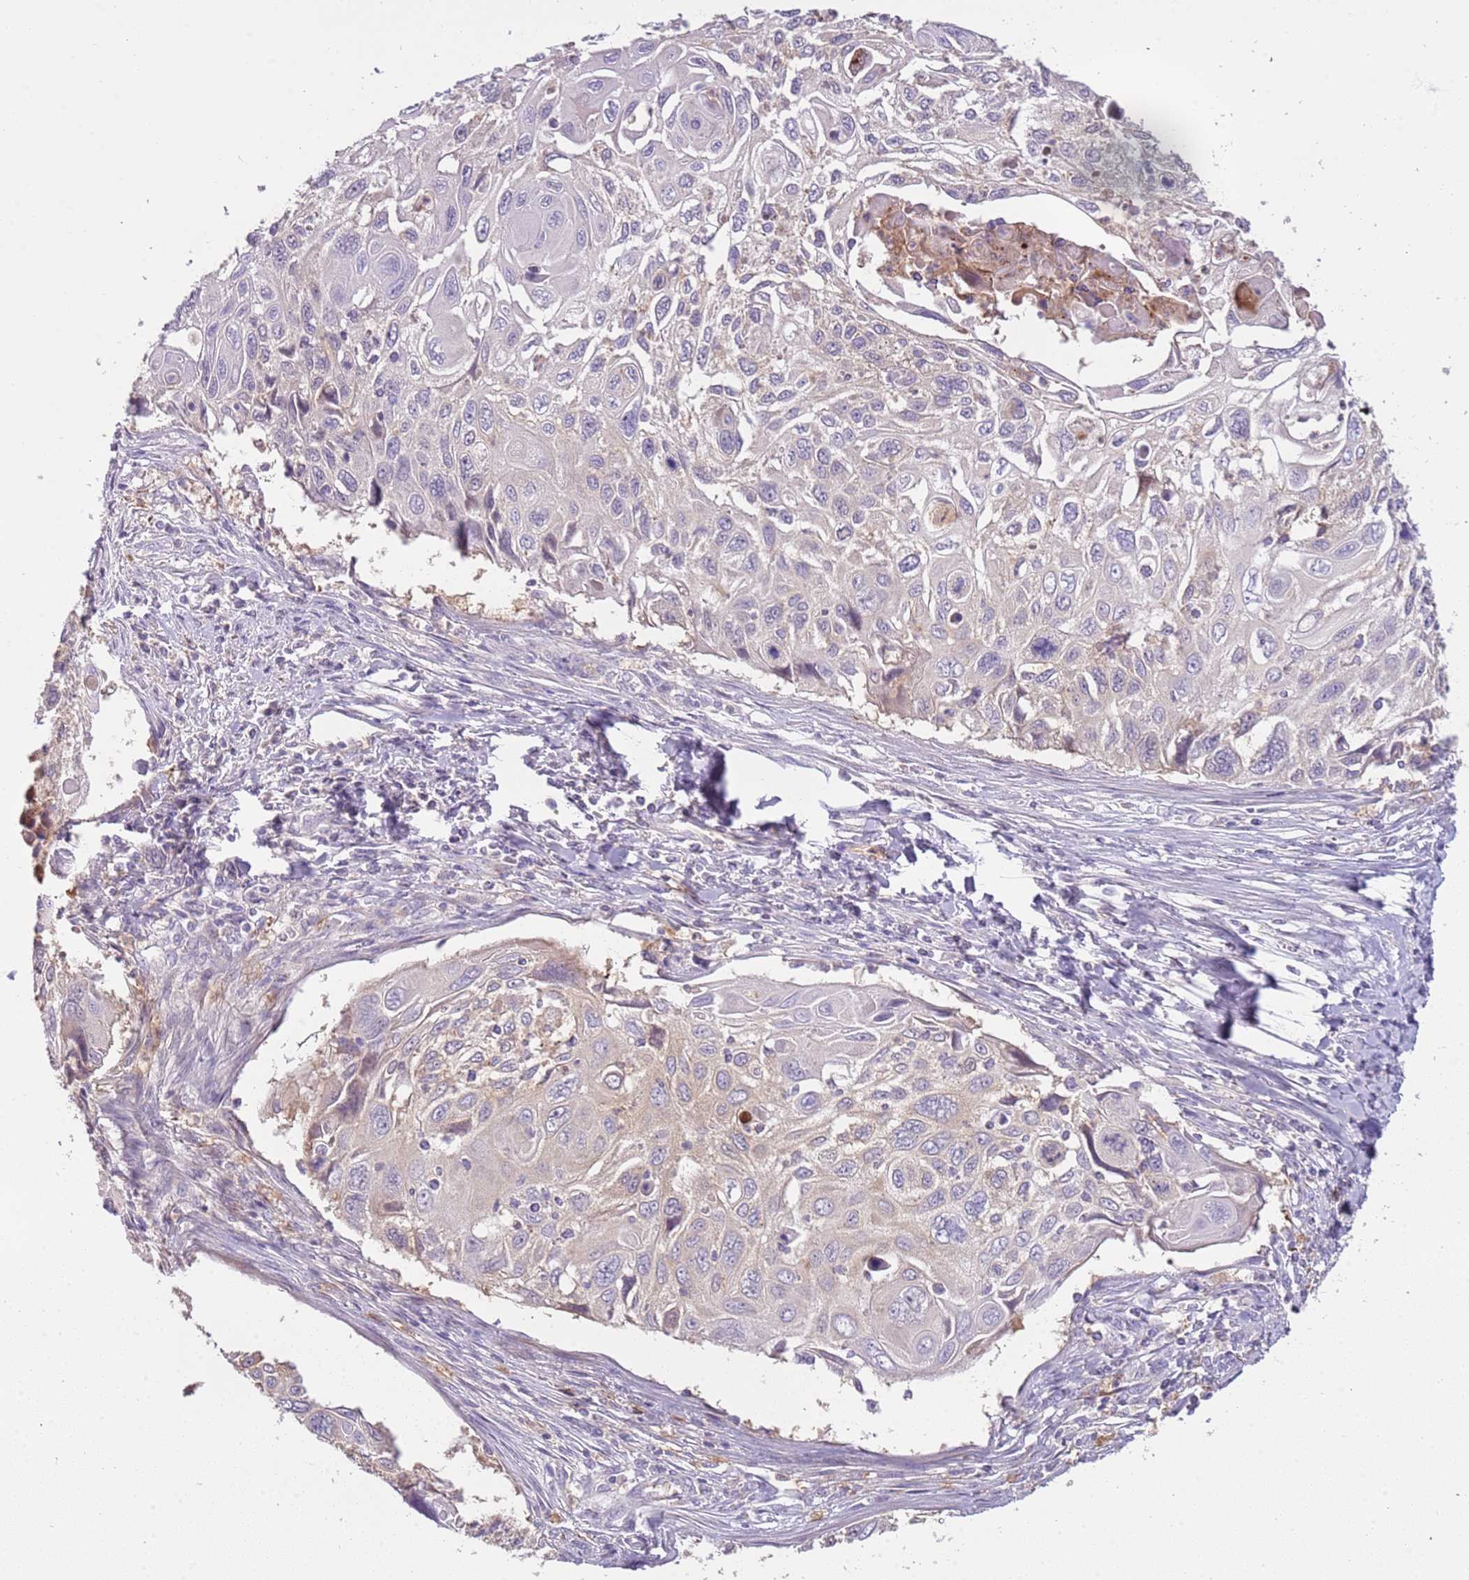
{"staining": {"intensity": "negative", "quantity": "none", "location": "none"}, "tissue": "cervical cancer", "cell_type": "Tumor cells", "image_type": "cancer", "snomed": [{"axis": "morphology", "description": "Squamous cell carcinoma, NOS"}, {"axis": "topography", "description": "Cervix"}], "caption": "This is a image of immunohistochemistry (IHC) staining of cervical cancer (squamous cell carcinoma), which shows no positivity in tumor cells. Brightfield microscopy of IHC stained with DAB (brown) and hematoxylin (blue), captured at high magnification.", "gene": "ARHGAP5", "patient": {"sex": "female", "age": 70}}